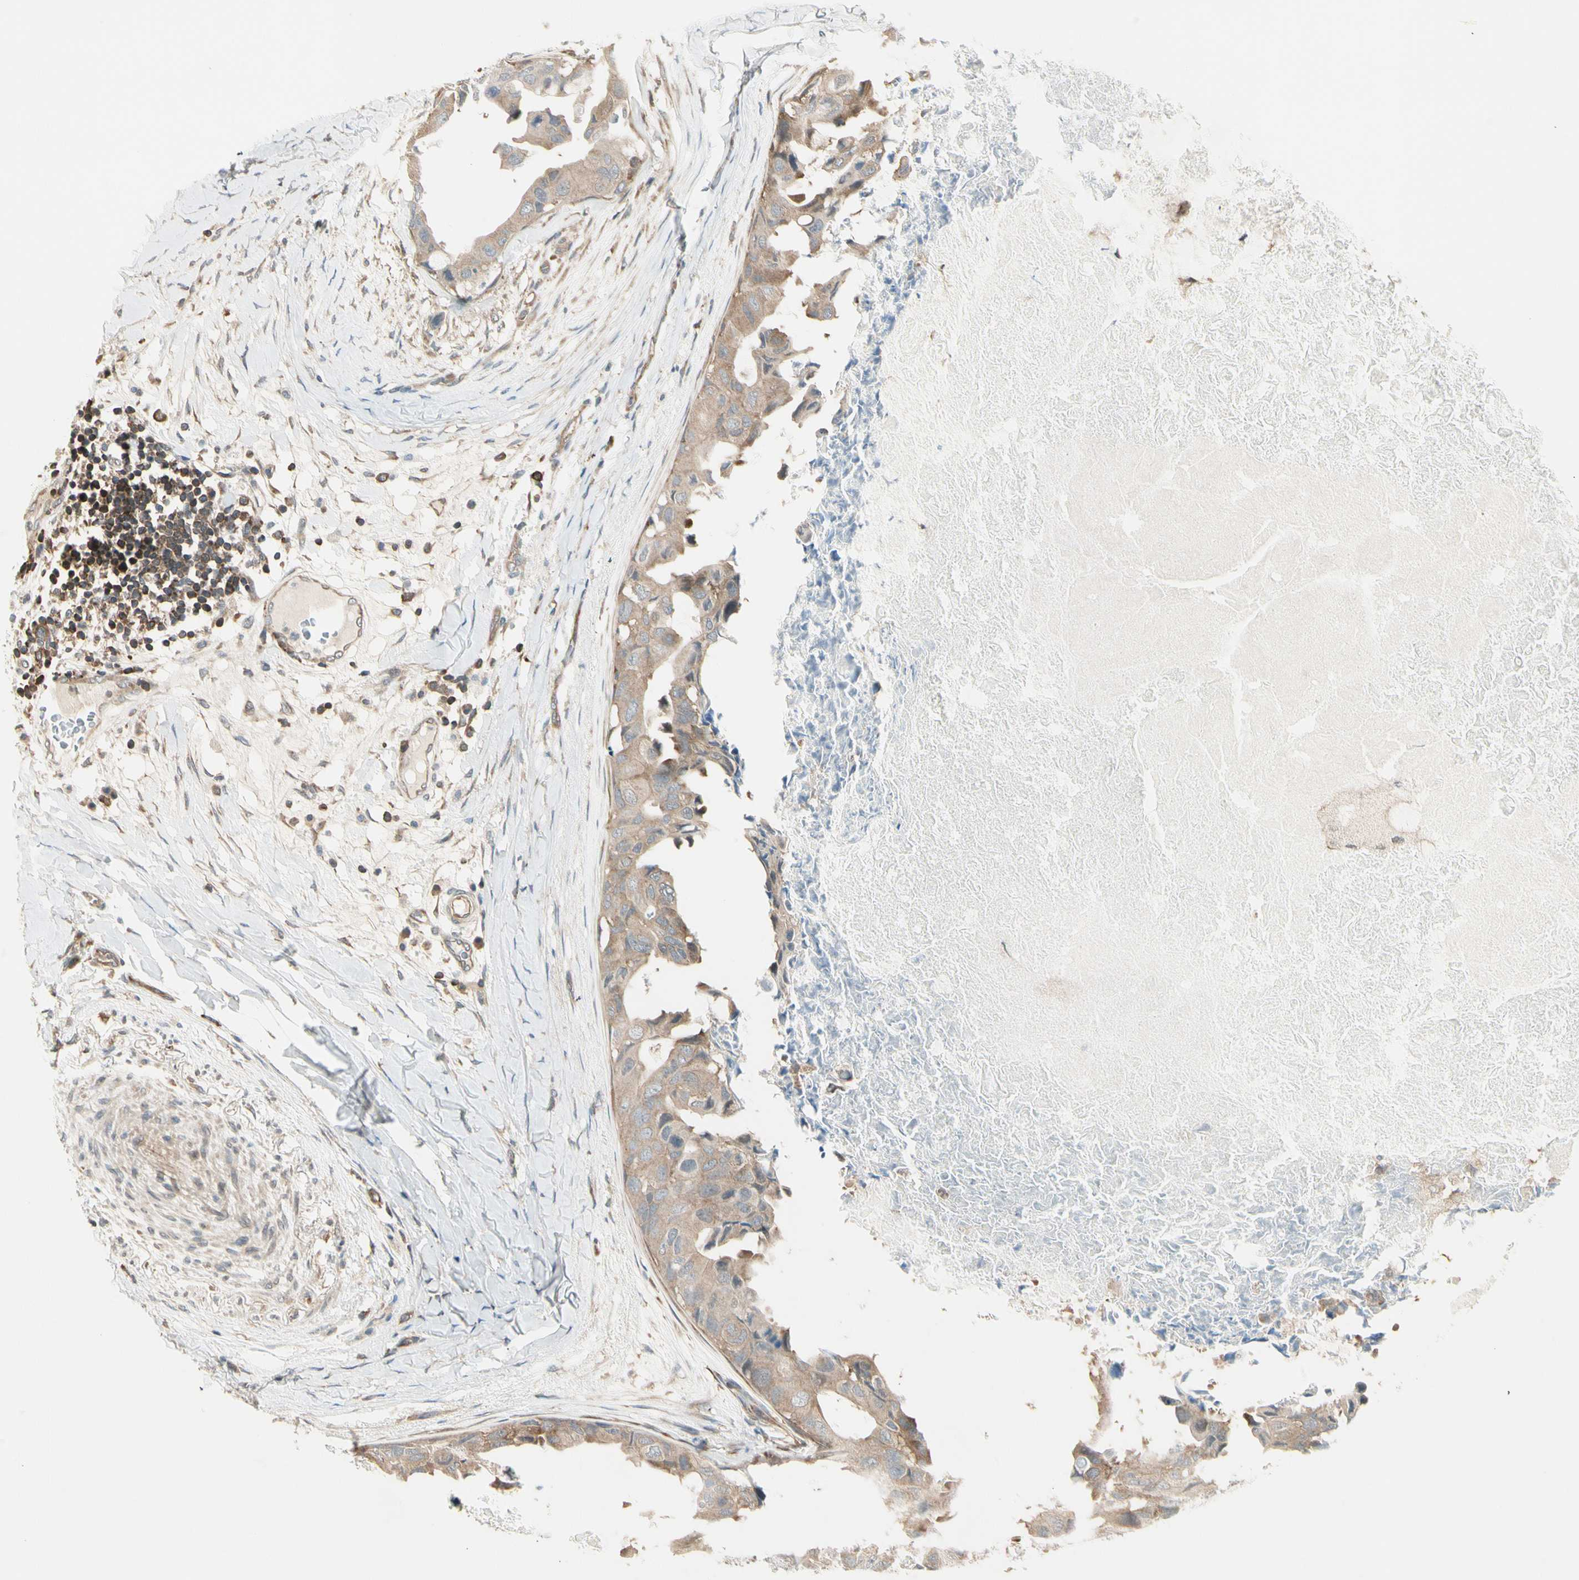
{"staining": {"intensity": "weak", "quantity": ">75%", "location": "cytoplasmic/membranous"}, "tissue": "breast cancer", "cell_type": "Tumor cells", "image_type": "cancer", "snomed": [{"axis": "morphology", "description": "Duct carcinoma"}, {"axis": "topography", "description": "Breast"}], "caption": "Human breast cancer stained with a brown dye demonstrates weak cytoplasmic/membranous positive staining in approximately >75% of tumor cells.", "gene": "OXSR1", "patient": {"sex": "female", "age": 40}}